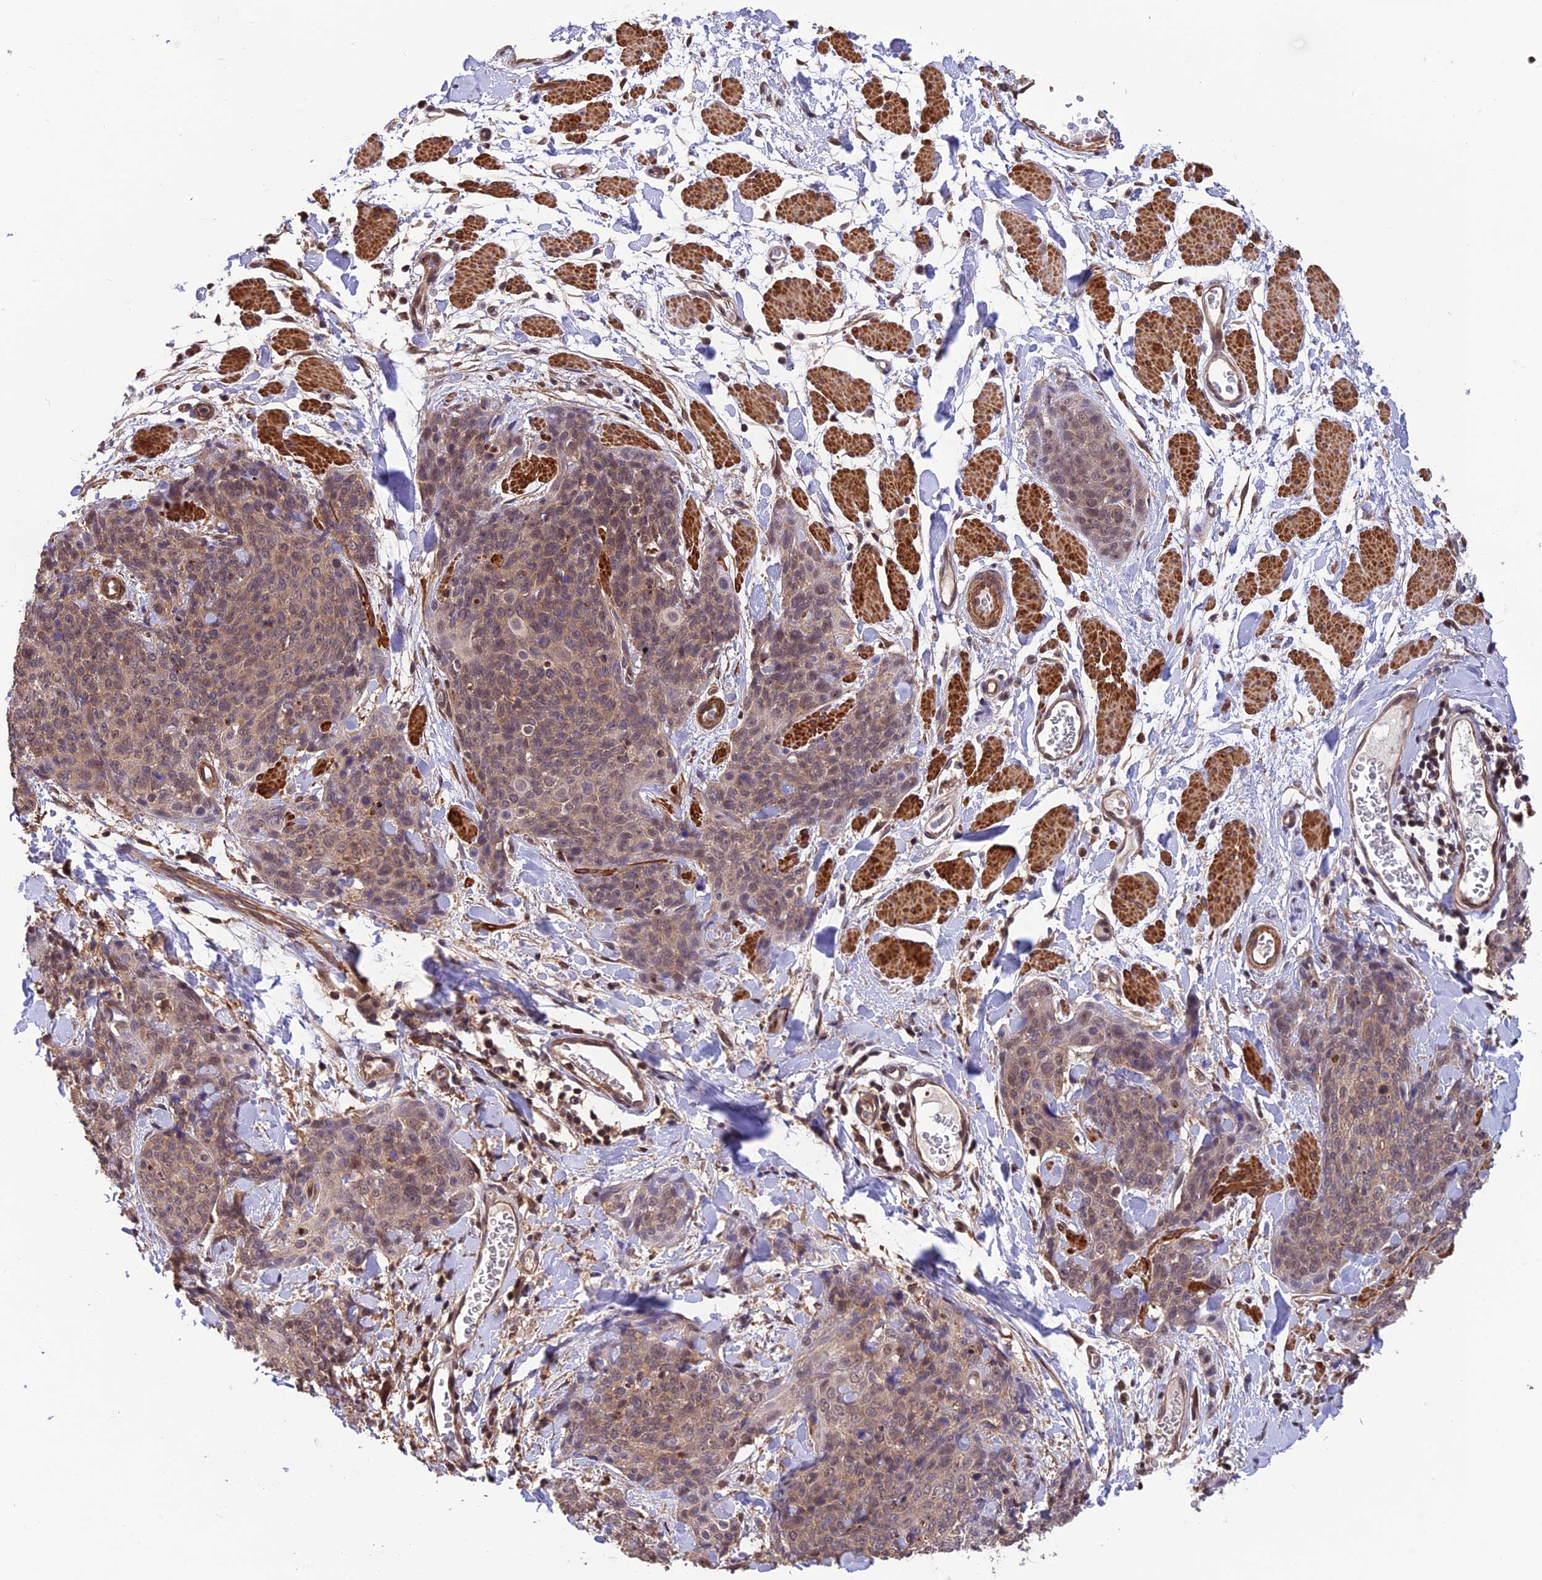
{"staining": {"intensity": "weak", "quantity": ">75%", "location": "cytoplasmic/membranous,nuclear"}, "tissue": "skin cancer", "cell_type": "Tumor cells", "image_type": "cancer", "snomed": [{"axis": "morphology", "description": "Squamous cell carcinoma, NOS"}, {"axis": "topography", "description": "Skin"}, {"axis": "topography", "description": "Vulva"}], "caption": "IHC (DAB (3,3'-diaminobenzidine)) staining of skin squamous cell carcinoma demonstrates weak cytoplasmic/membranous and nuclear protein staining in approximately >75% of tumor cells.", "gene": "PSMB3", "patient": {"sex": "female", "age": 85}}